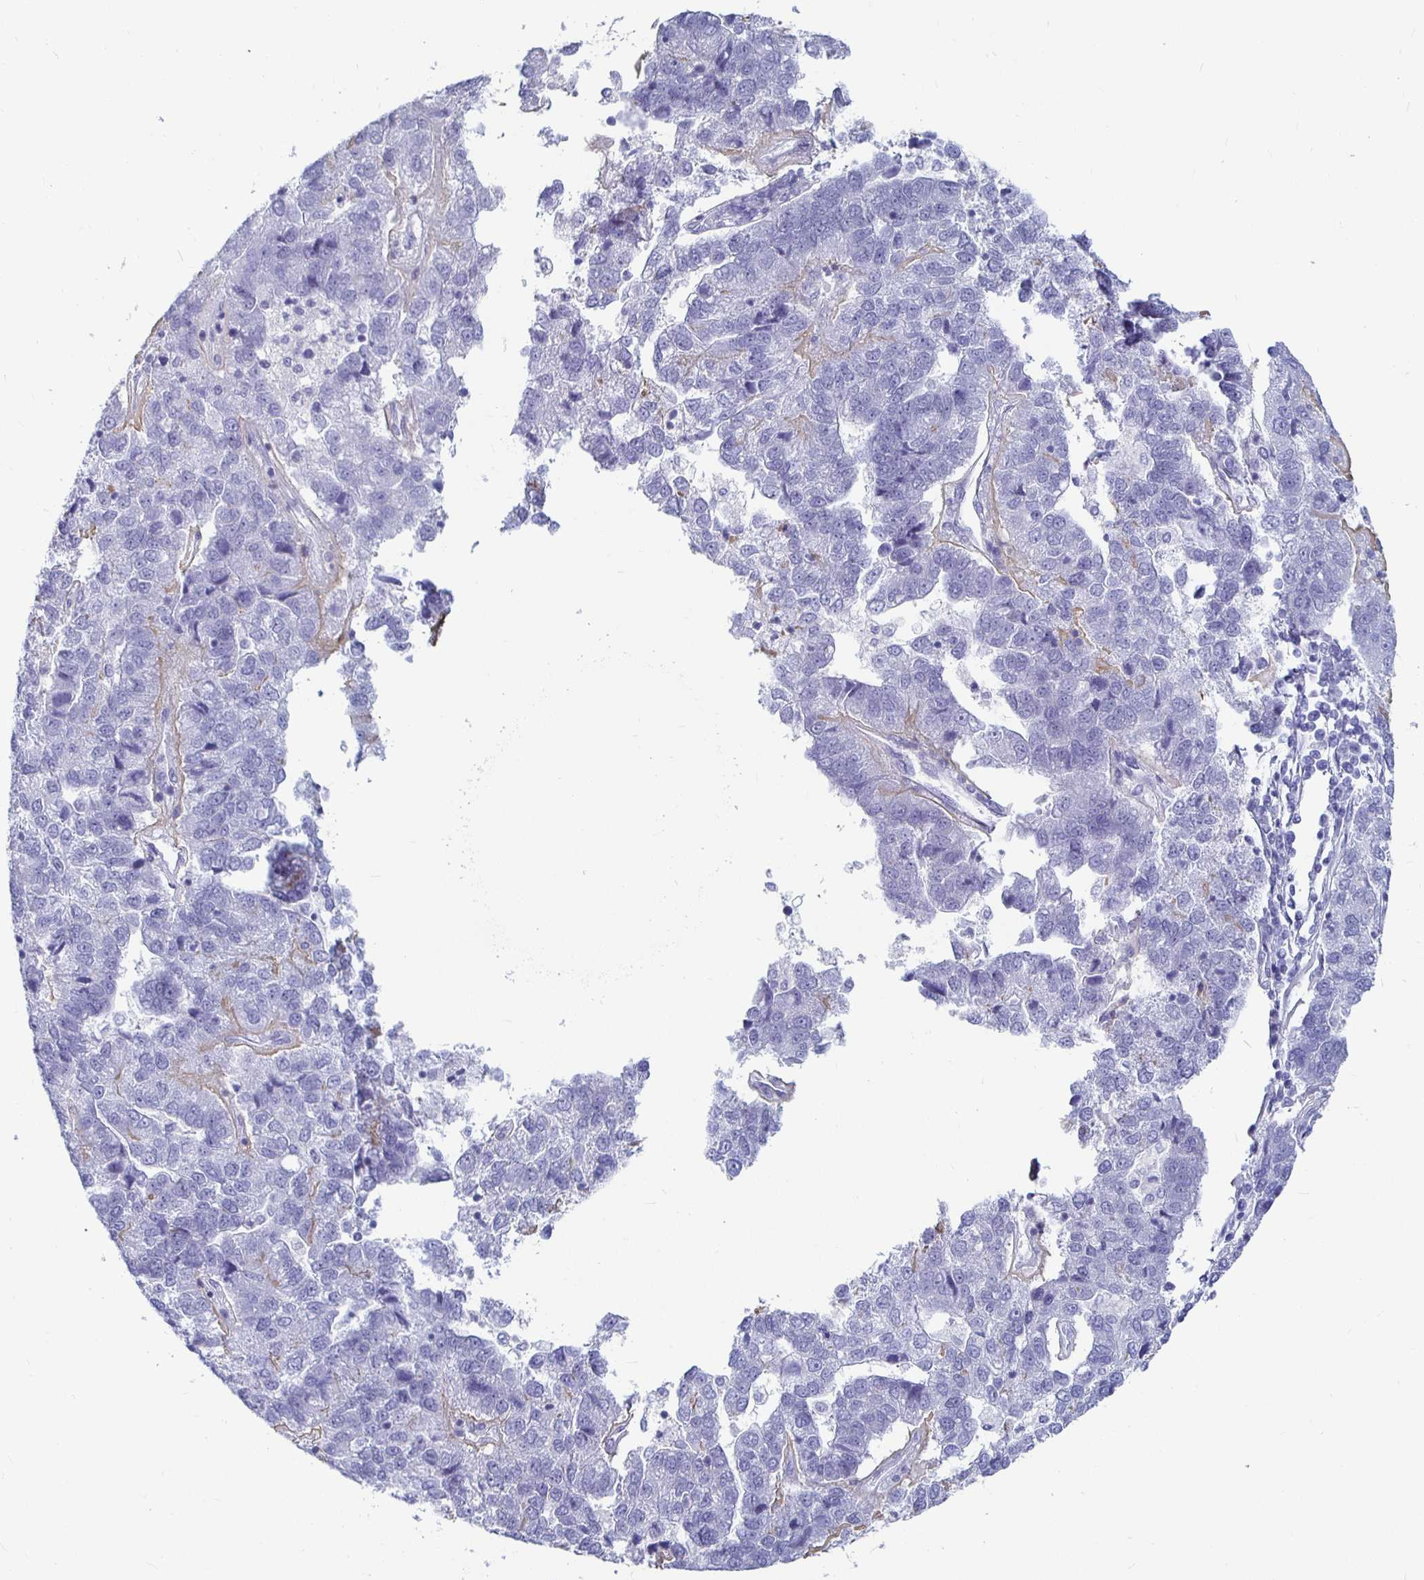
{"staining": {"intensity": "negative", "quantity": "none", "location": "none"}, "tissue": "pancreatic cancer", "cell_type": "Tumor cells", "image_type": "cancer", "snomed": [{"axis": "morphology", "description": "Adenocarcinoma, NOS"}, {"axis": "topography", "description": "Pancreas"}], "caption": "Image shows no protein positivity in tumor cells of pancreatic cancer tissue. (Stains: DAB immunohistochemistry with hematoxylin counter stain, Microscopy: brightfield microscopy at high magnification).", "gene": "CA9", "patient": {"sex": "female", "age": 61}}